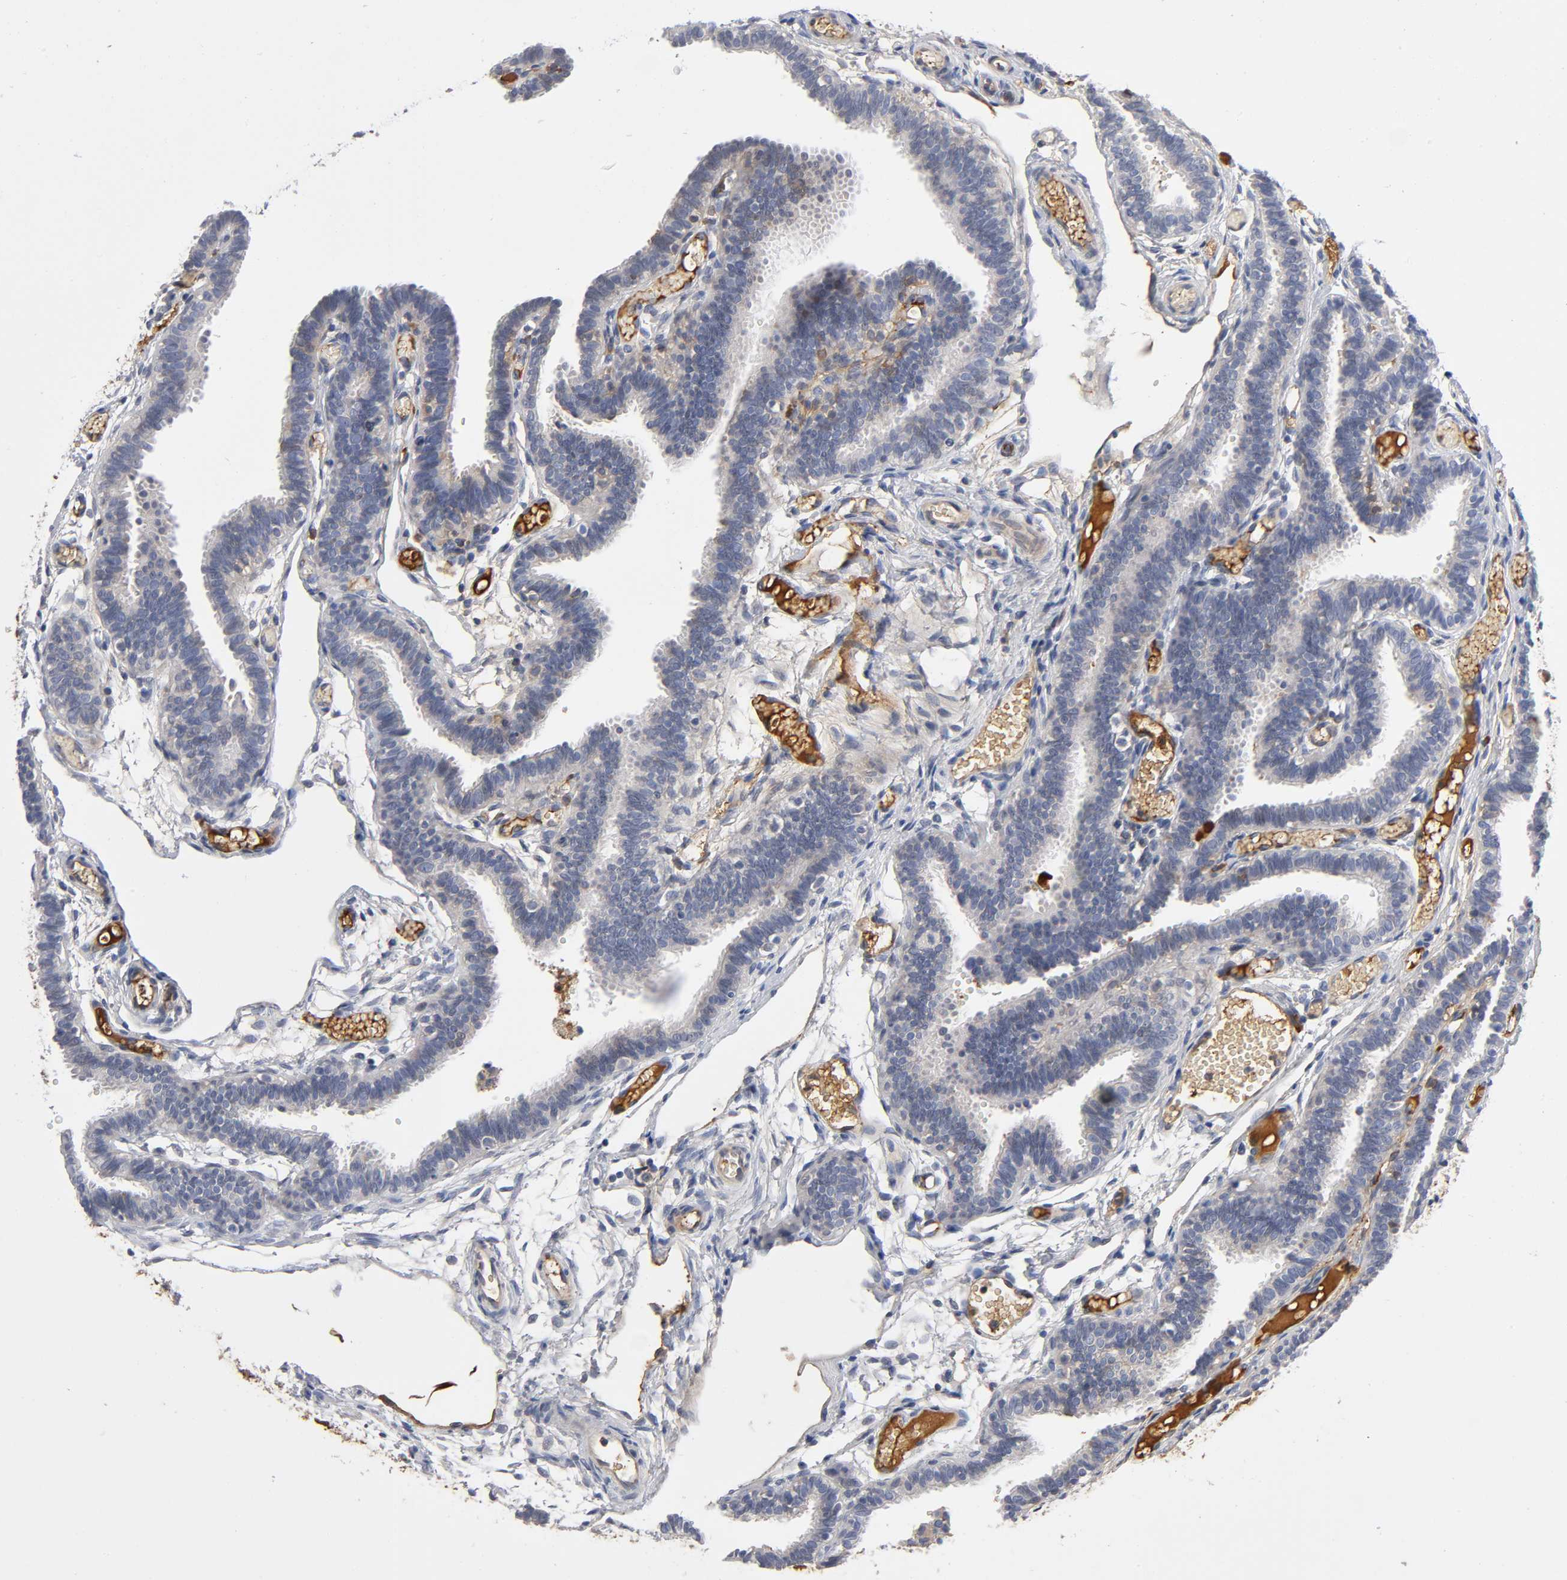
{"staining": {"intensity": "weak", "quantity": "25%-75%", "location": "cytoplasmic/membranous"}, "tissue": "fallopian tube", "cell_type": "Glandular cells", "image_type": "normal", "snomed": [{"axis": "morphology", "description": "Normal tissue, NOS"}, {"axis": "topography", "description": "Fallopian tube"}], "caption": "Immunohistochemical staining of benign fallopian tube displays low levels of weak cytoplasmic/membranous staining in approximately 25%-75% of glandular cells.", "gene": "NOVA1", "patient": {"sex": "female", "age": 29}}